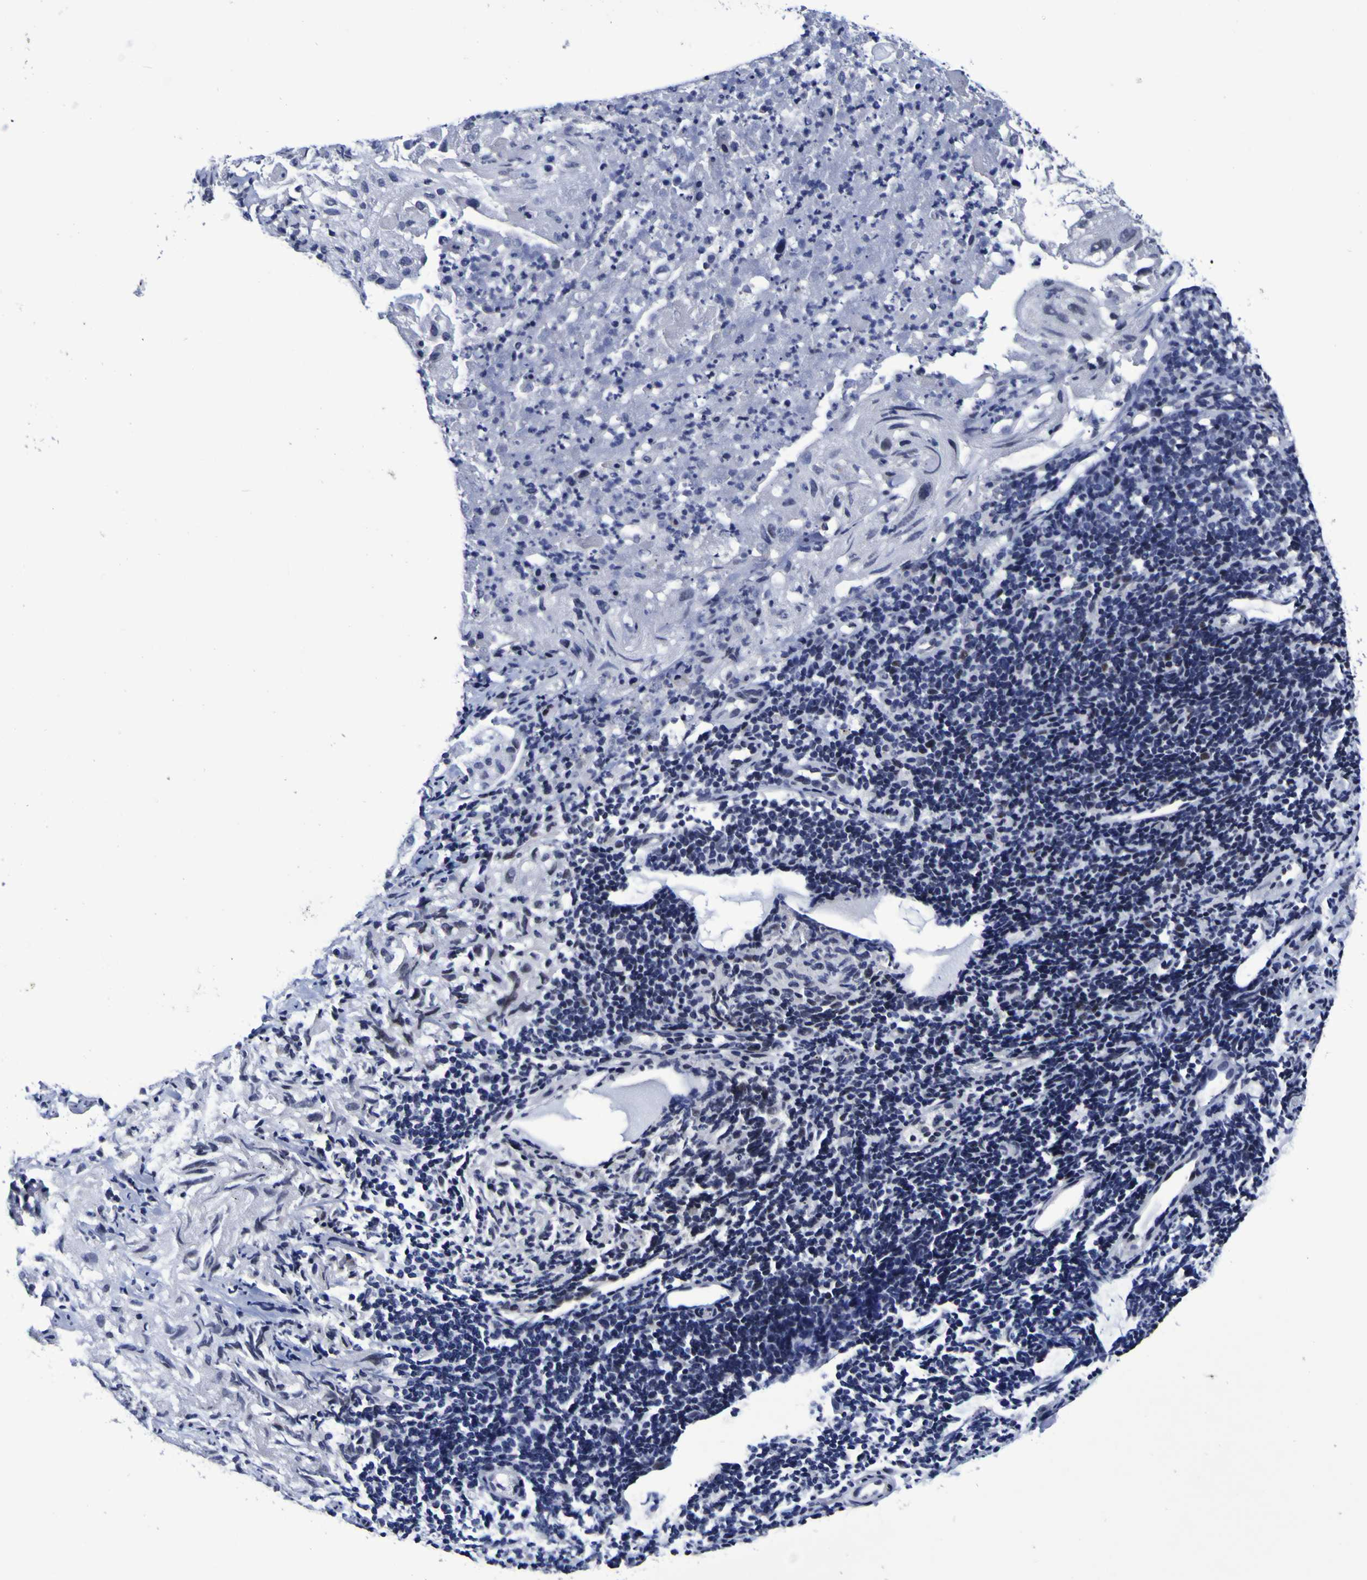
{"staining": {"intensity": "weak", "quantity": "<25%", "location": "nuclear"}, "tissue": "lung cancer", "cell_type": "Tumor cells", "image_type": "cancer", "snomed": [{"axis": "morphology", "description": "Inflammation, NOS"}, {"axis": "morphology", "description": "Squamous cell carcinoma, NOS"}, {"axis": "topography", "description": "Lymph node"}, {"axis": "topography", "description": "Soft tissue"}, {"axis": "topography", "description": "Lung"}], "caption": "DAB (3,3'-diaminobenzidine) immunohistochemical staining of human lung cancer (squamous cell carcinoma) reveals no significant positivity in tumor cells.", "gene": "MBD3", "patient": {"sex": "male", "age": 66}}